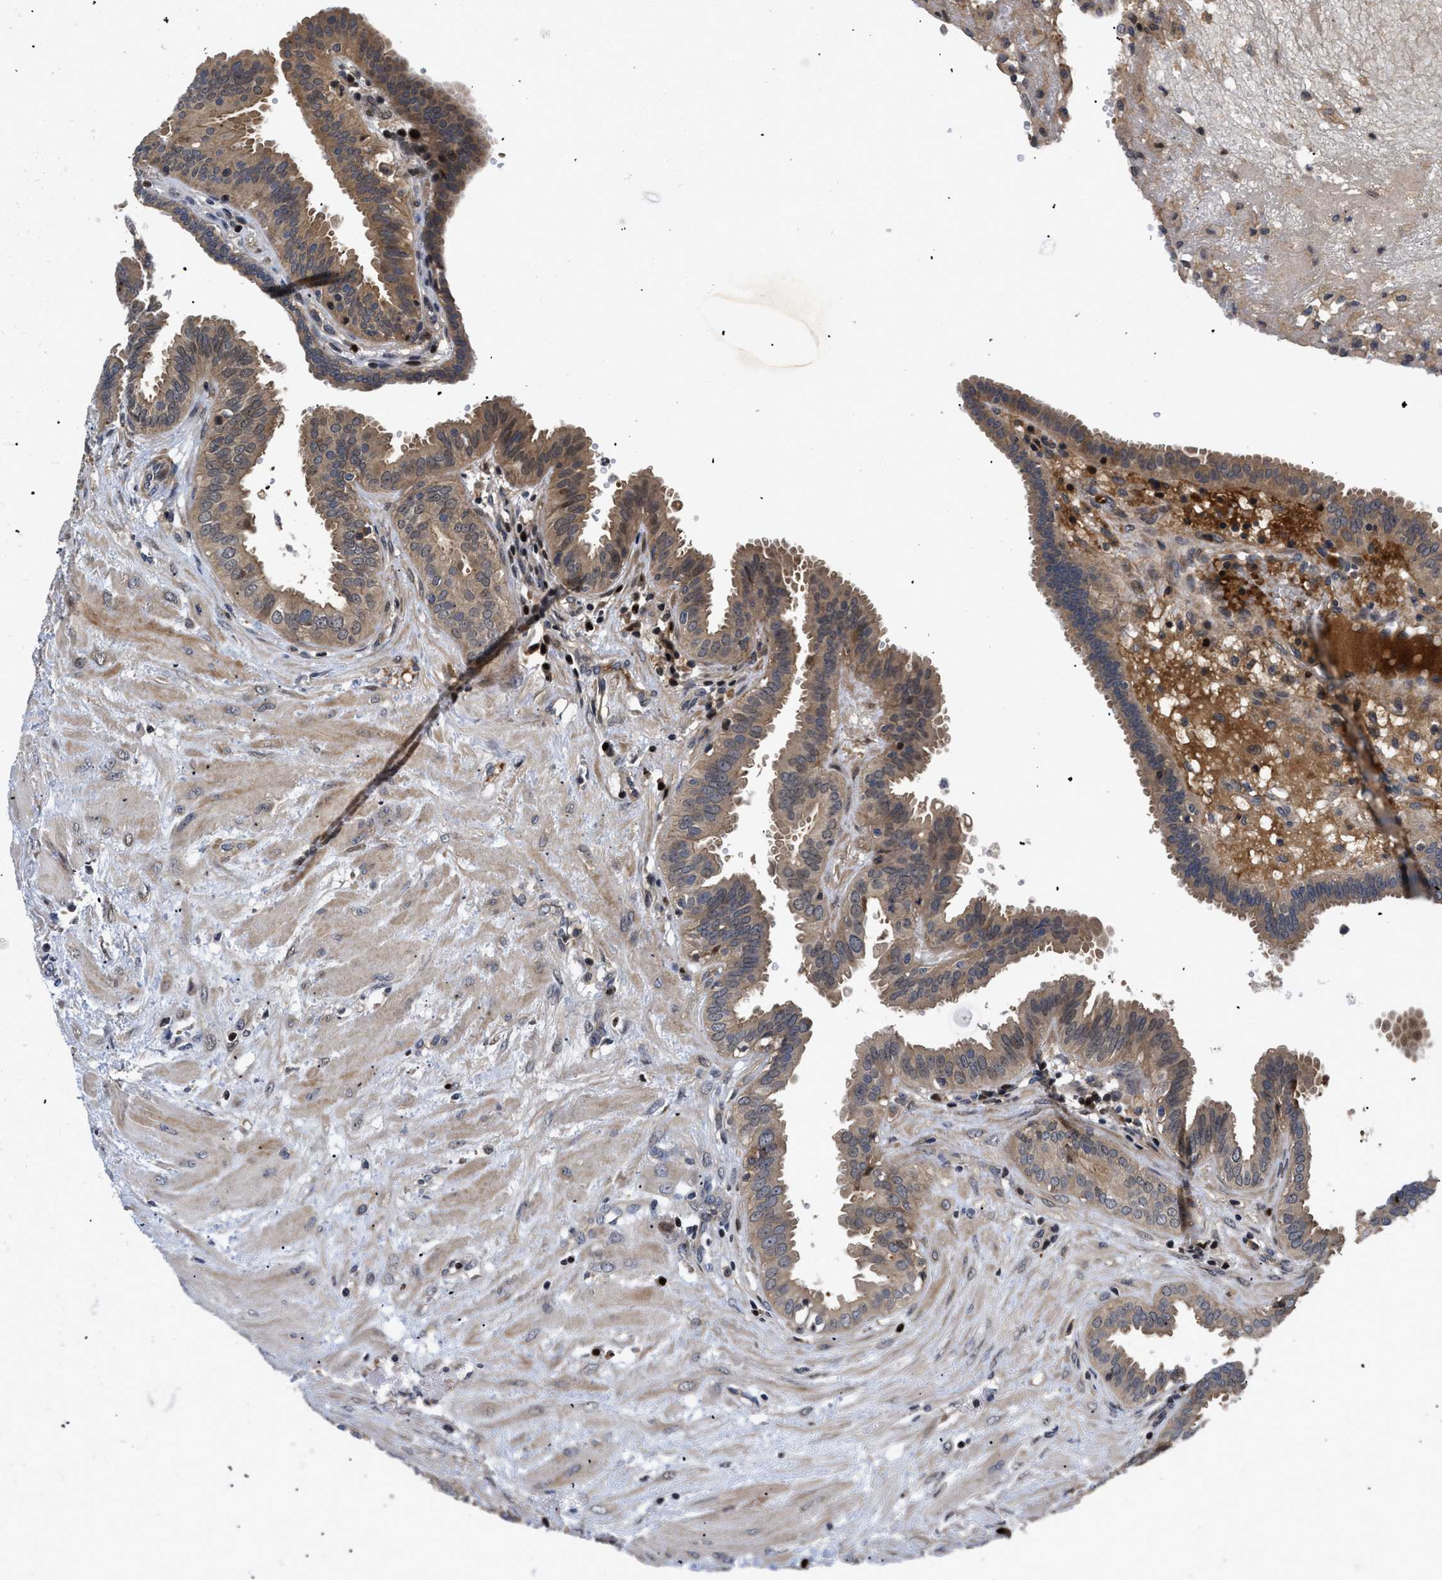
{"staining": {"intensity": "moderate", "quantity": ">75%", "location": "cytoplasmic/membranous"}, "tissue": "fallopian tube", "cell_type": "Glandular cells", "image_type": "normal", "snomed": [{"axis": "morphology", "description": "Normal tissue, NOS"}, {"axis": "topography", "description": "Fallopian tube"}, {"axis": "topography", "description": "Placenta"}], "caption": "This is a micrograph of immunohistochemistry staining of benign fallopian tube, which shows moderate expression in the cytoplasmic/membranous of glandular cells.", "gene": "FAM200A", "patient": {"sex": "female", "age": 32}}